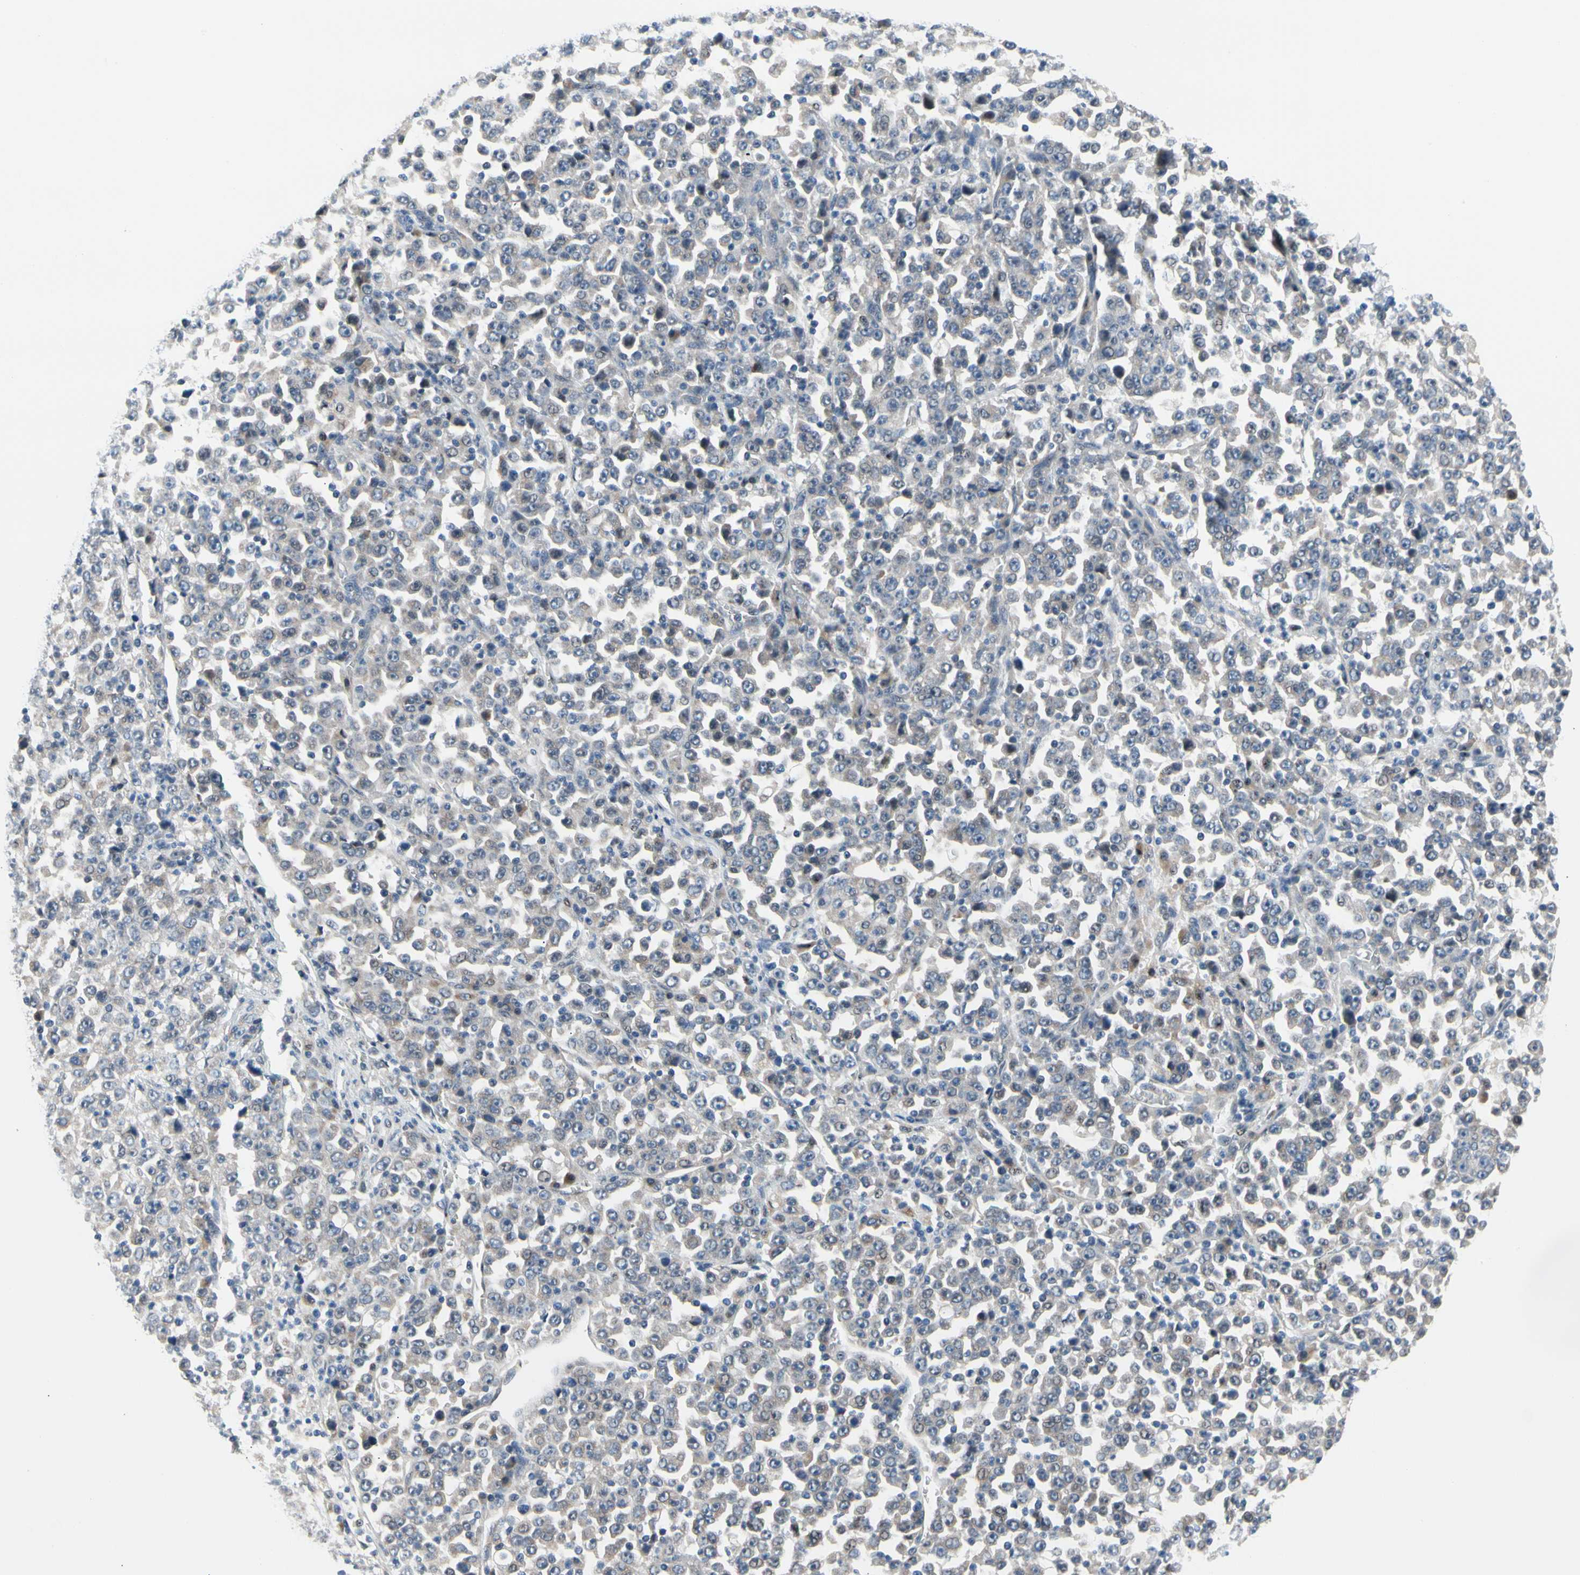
{"staining": {"intensity": "negative", "quantity": "none", "location": "none"}, "tissue": "stomach cancer", "cell_type": "Tumor cells", "image_type": "cancer", "snomed": [{"axis": "morphology", "description": "Normal tissue, NOS"}, {"axis": "morphology", "description": "Adenocarcinoma, NOS"}, {"axis": "topography", "description": "Stomach, upper"}, {"axis": "topography", "description": "Stomach"}], "caption": "There is no significant expression in tumor cells of stomach cancer (adenocarcinoma). (Stains: DAB immunohistochemistry (IHC) with hematoxylin counter stain, Microscopy: brightfield microscopy at high magnification).", "gene": "NFASC", "patient": {"sex": "male", "age": 59}}